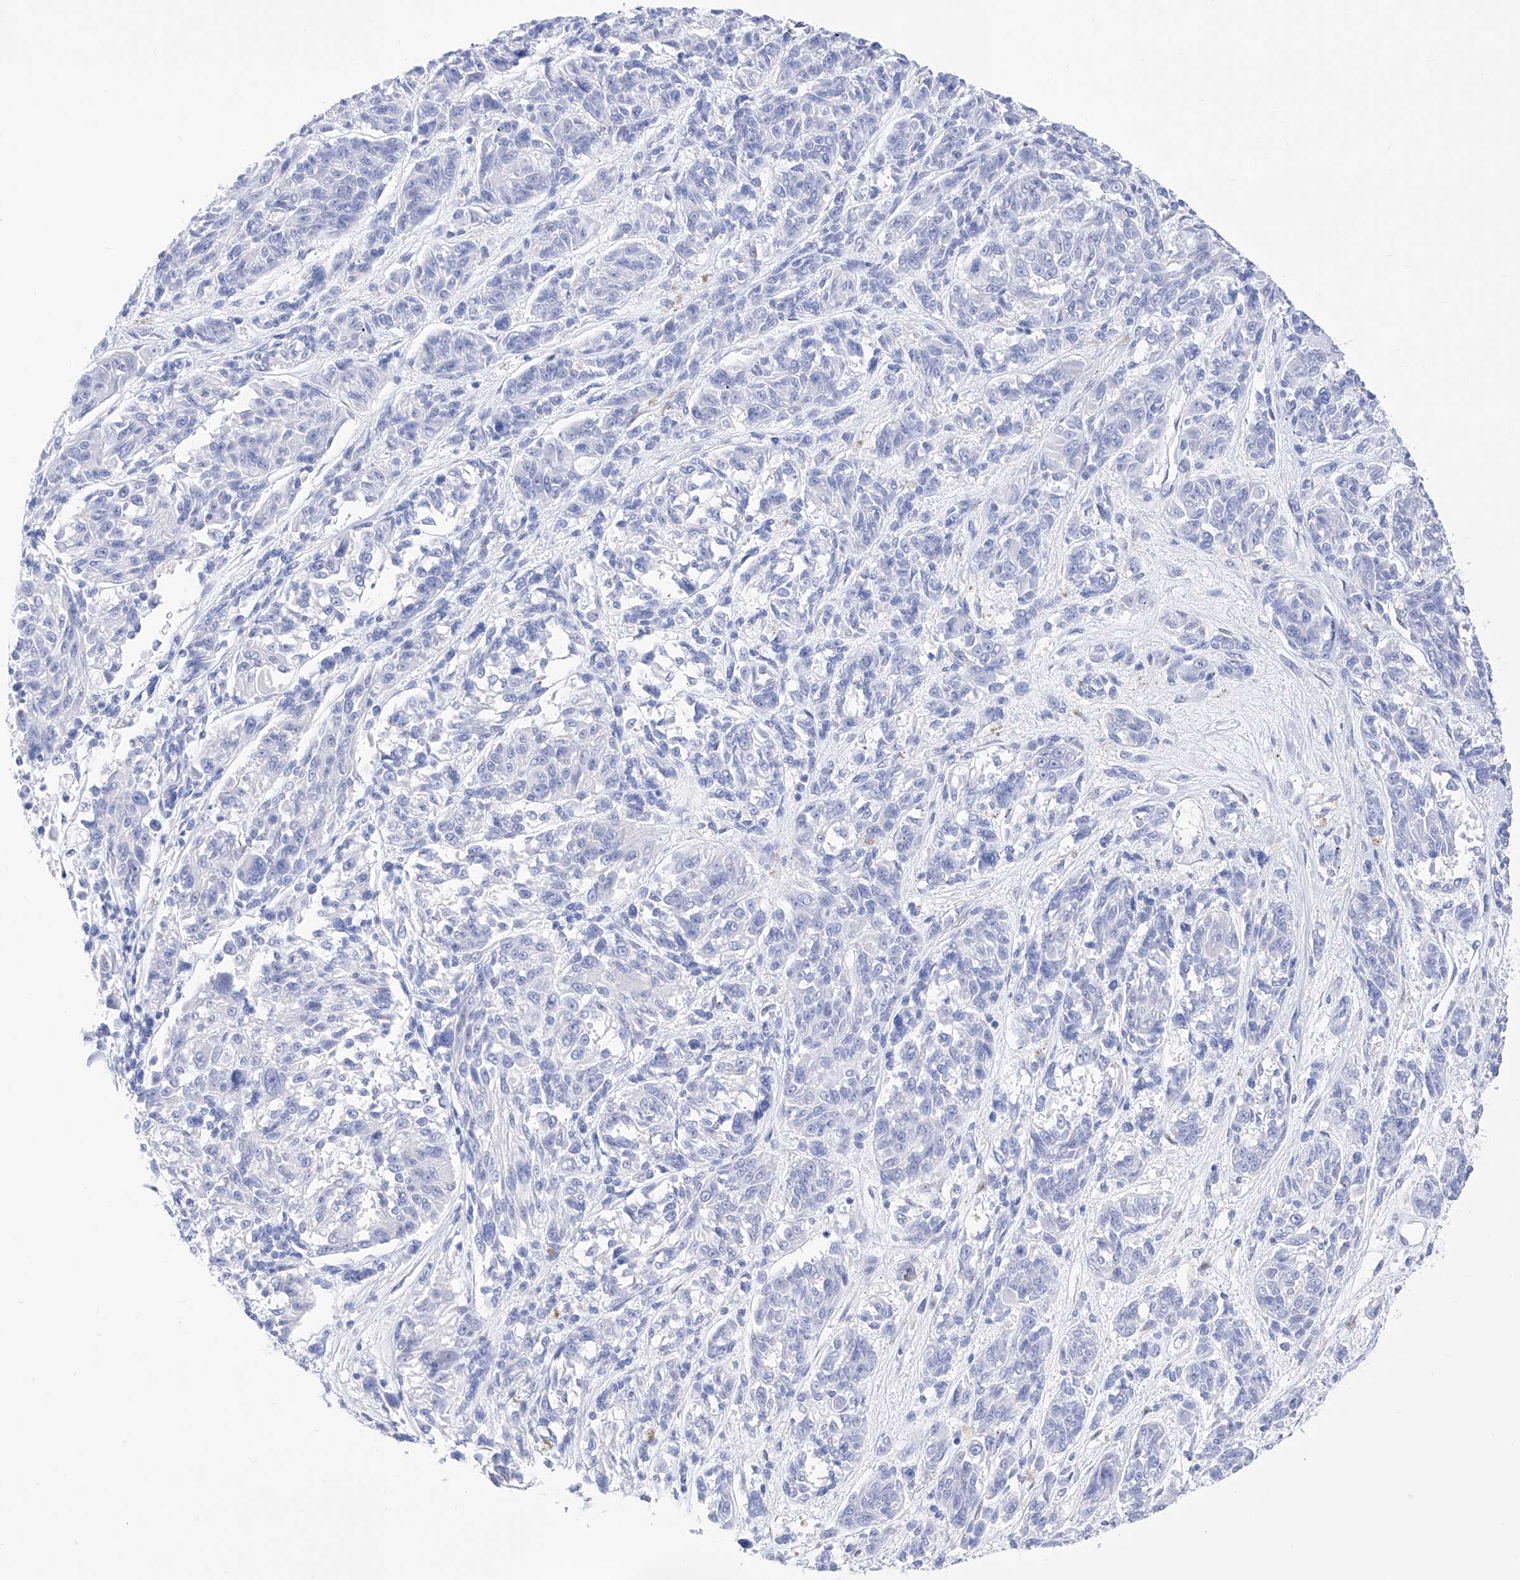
{"staining": {"intensity": "negative", "quantity": "none", "location": "none"}, "tissue": "melanoma", "cell_type": "Tumor cells", "image_type": "cancer", "snomed": [{"axis": "morphology", "description": "Malignant melanoma, NOS"}, {"axis": "topography", "description": "Skin"}], "caption": "Malignant melanoma stained for a protein using immunohistochemistry reveals no expression tumor cells.", "gene": "TRPC7", "patient": {"sex": "male", "age": 53}}